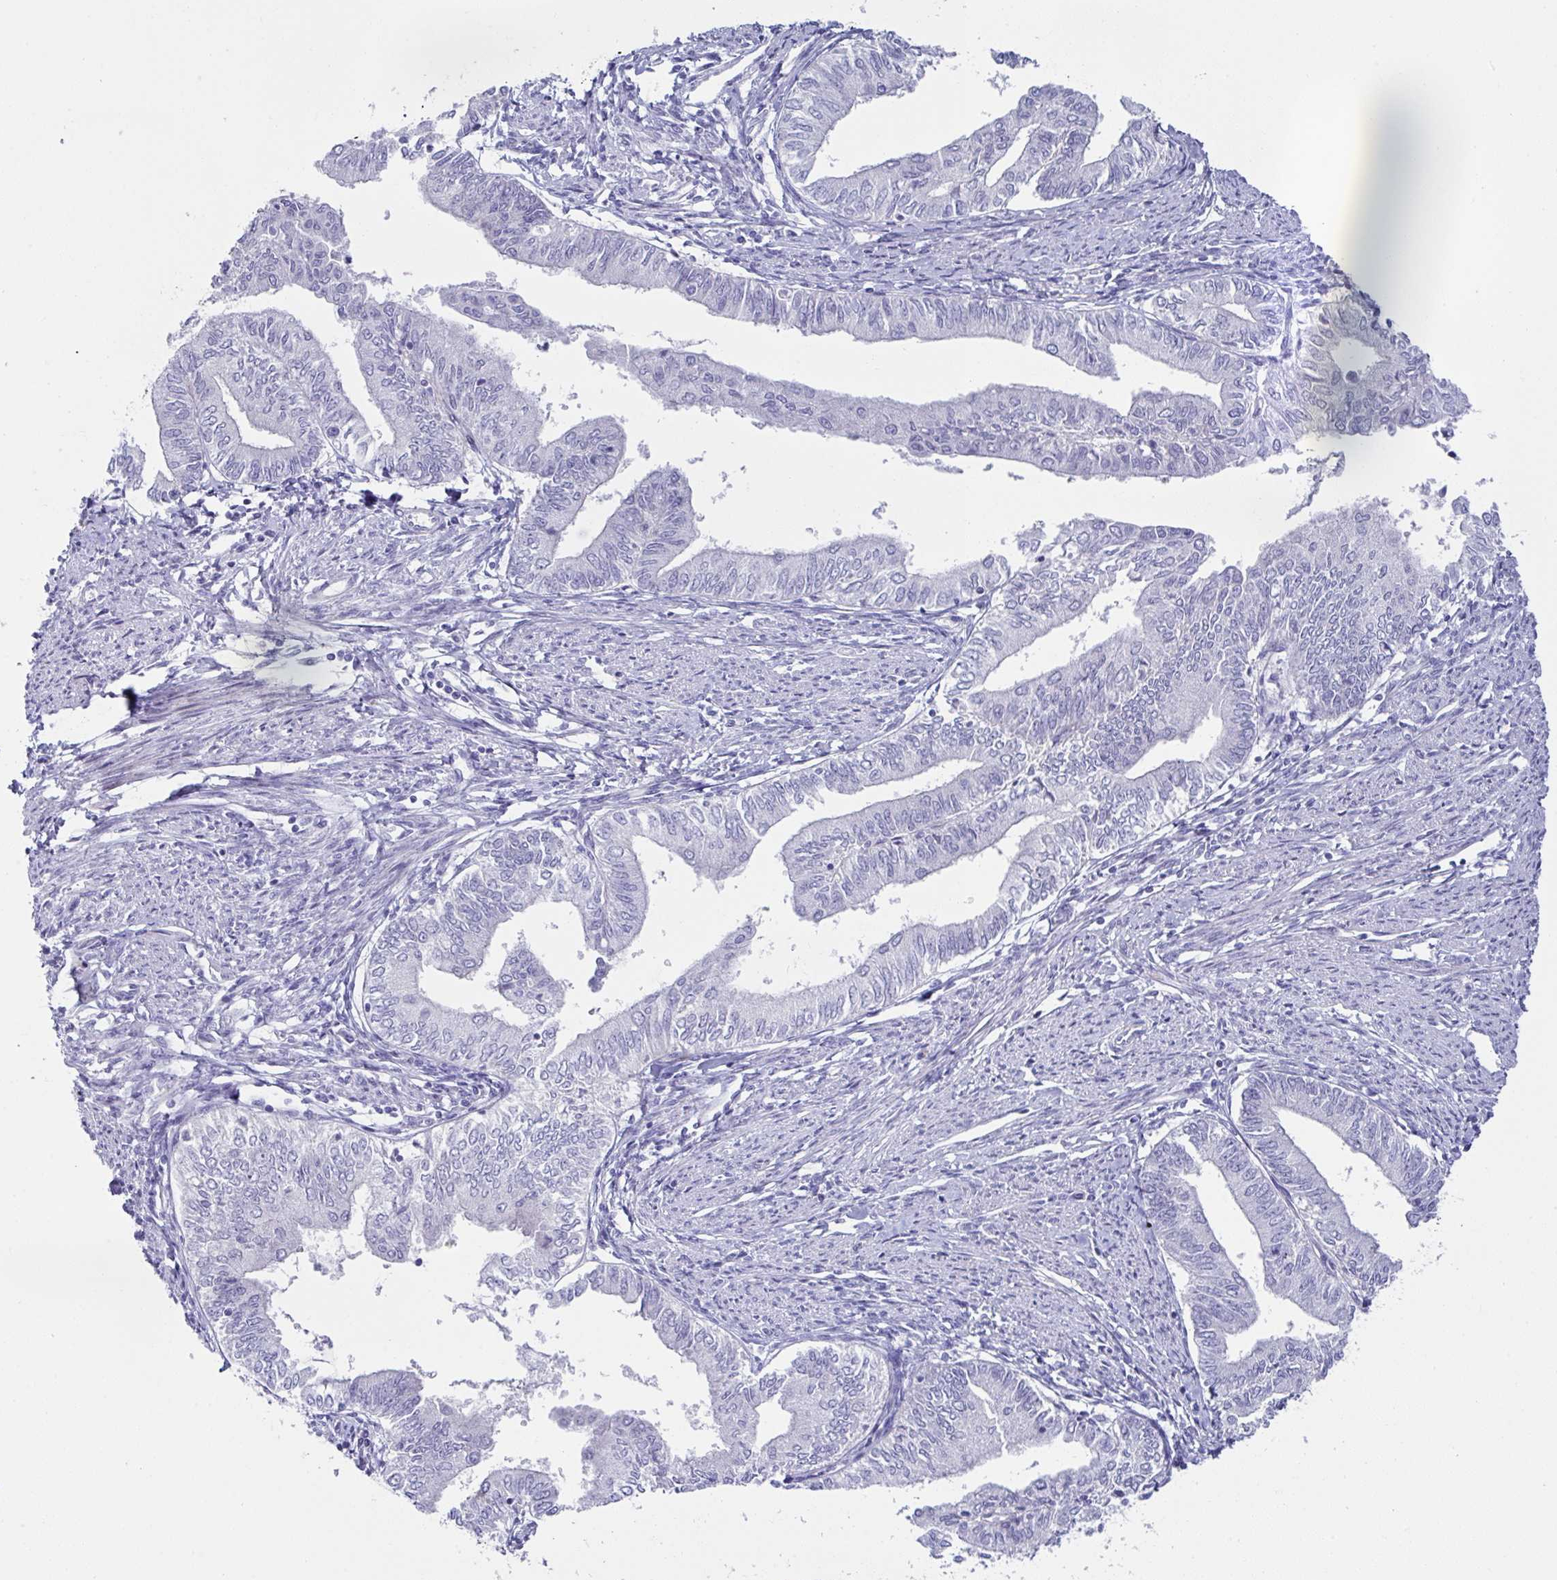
{"staining": {"intensity": "negative", "quantity": "none", "location": "none"}, "tissue": "endometrial cancer", "cell_type": "Tumor cells", "image_type": "cancer", "snomed": [{"axis": "morphology", "description": "Adenocarcinoma, NOS"}, {"axis": "topography", "description": "Endometrium"}], "caption": "Endometrial cancer (adenocarcinoma) stained for a protein using immunohistochemistry (IHC) shows no staining tumor cells.", "gene": "ZNF713", "patient": {"sex": "female", "age": 66}}